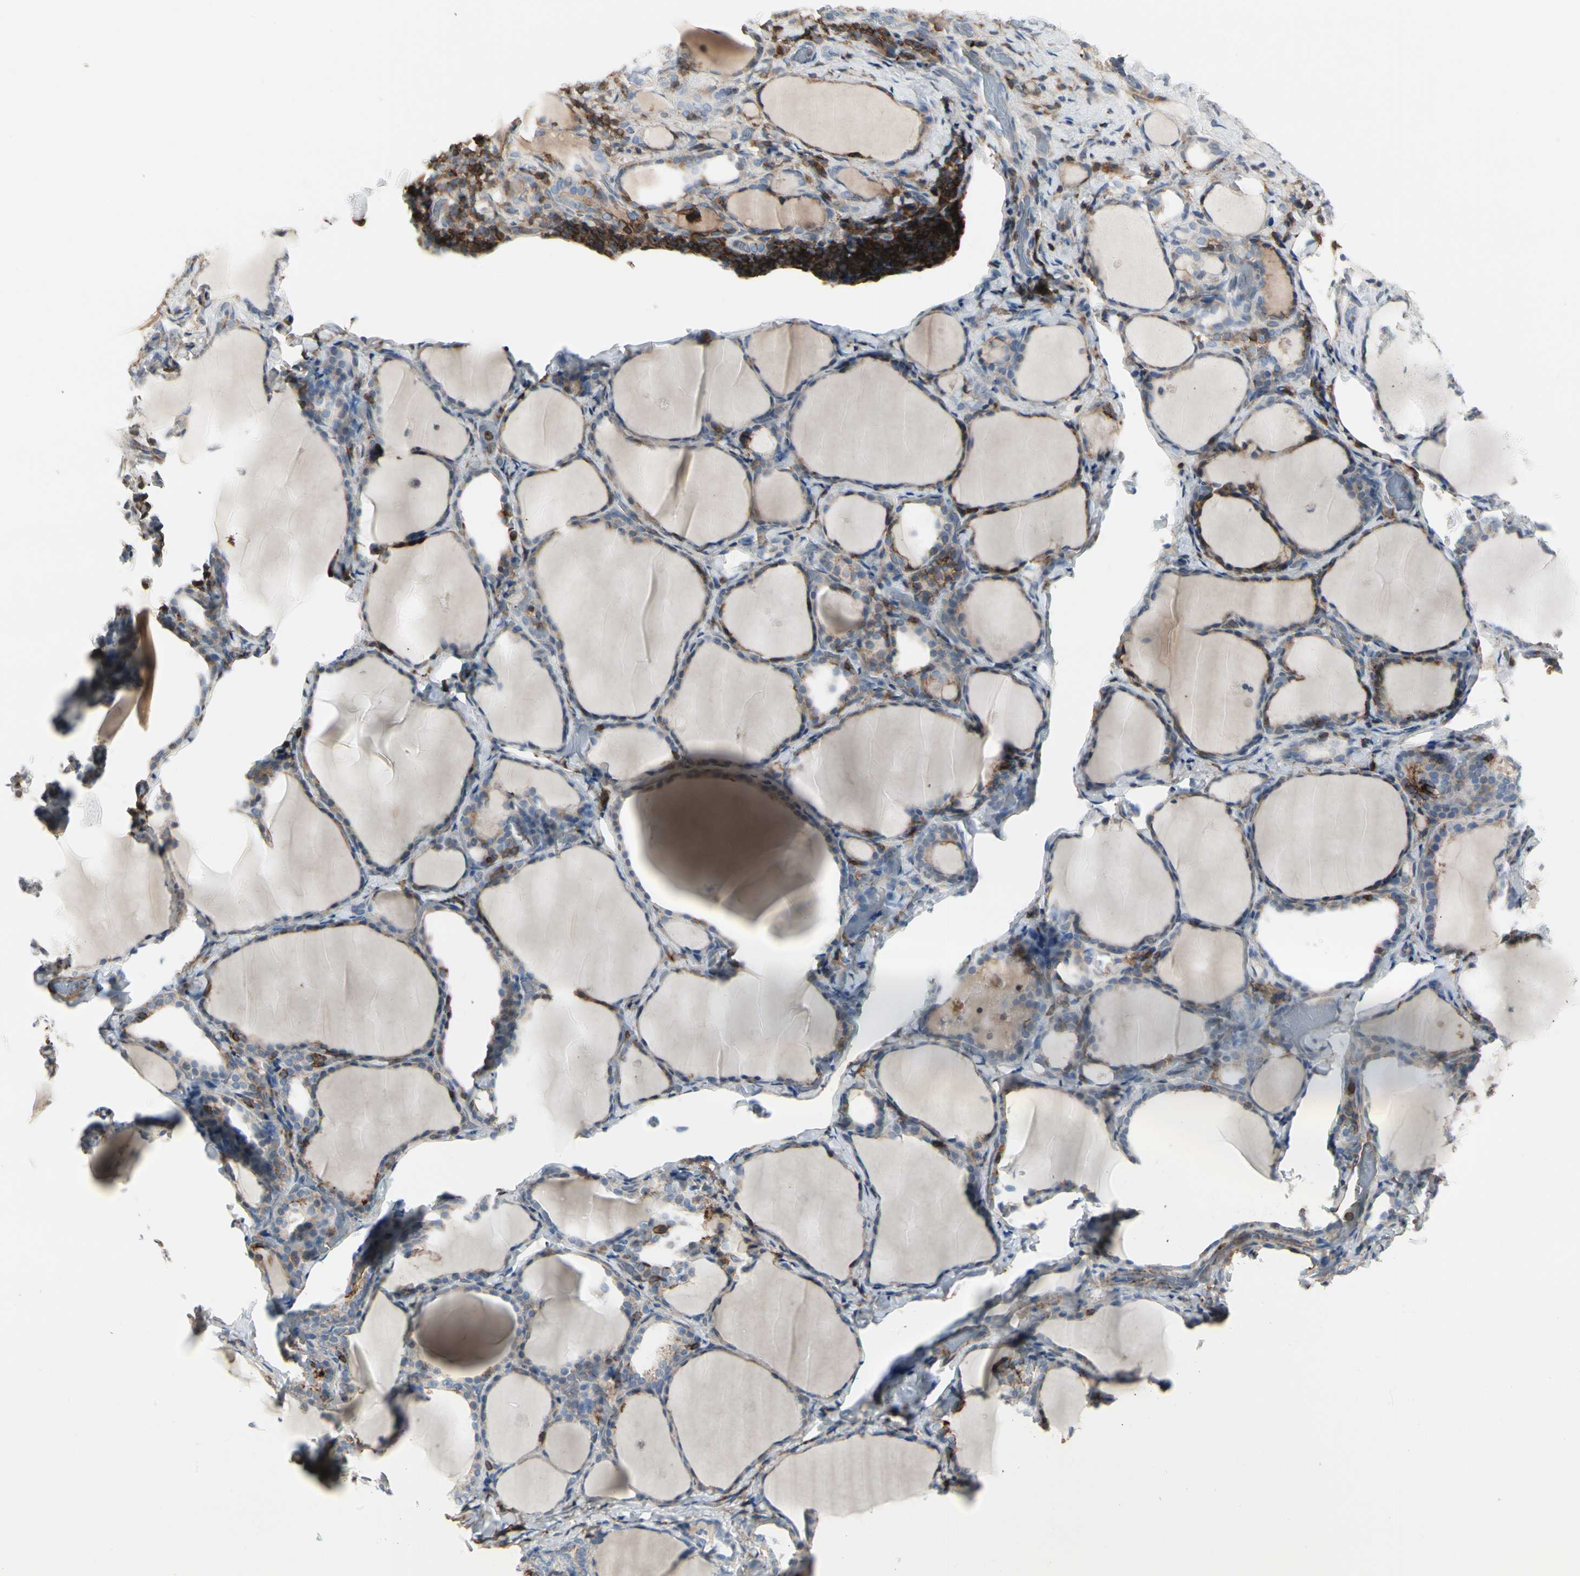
{"staining": {"intensity": "weak", "quantity": "<25%", "location": "cytoplasmic/membranous"}, "tissue": "thyroid gland", "cell_type": "Glandular cells", "image_type": "normal", "snomed": [{"axis": "morphology", "description": "Normal tissue, NOS"}, {"axis": "morphology", "description": "Papillary adenocarcinoma, NOS"}, {"axis": "topography", "description": "Thyroid gland"}], "caption": "Glandular cells show no significant protein expression in unremarkable thyroid gland. (Brightfield microscopy of DAB (3,3'-diaminobenzidine) immunohistochemistry at high magnification).", "gene": "CLEC2B", "patient": {"sex": "female", "age": 30}}